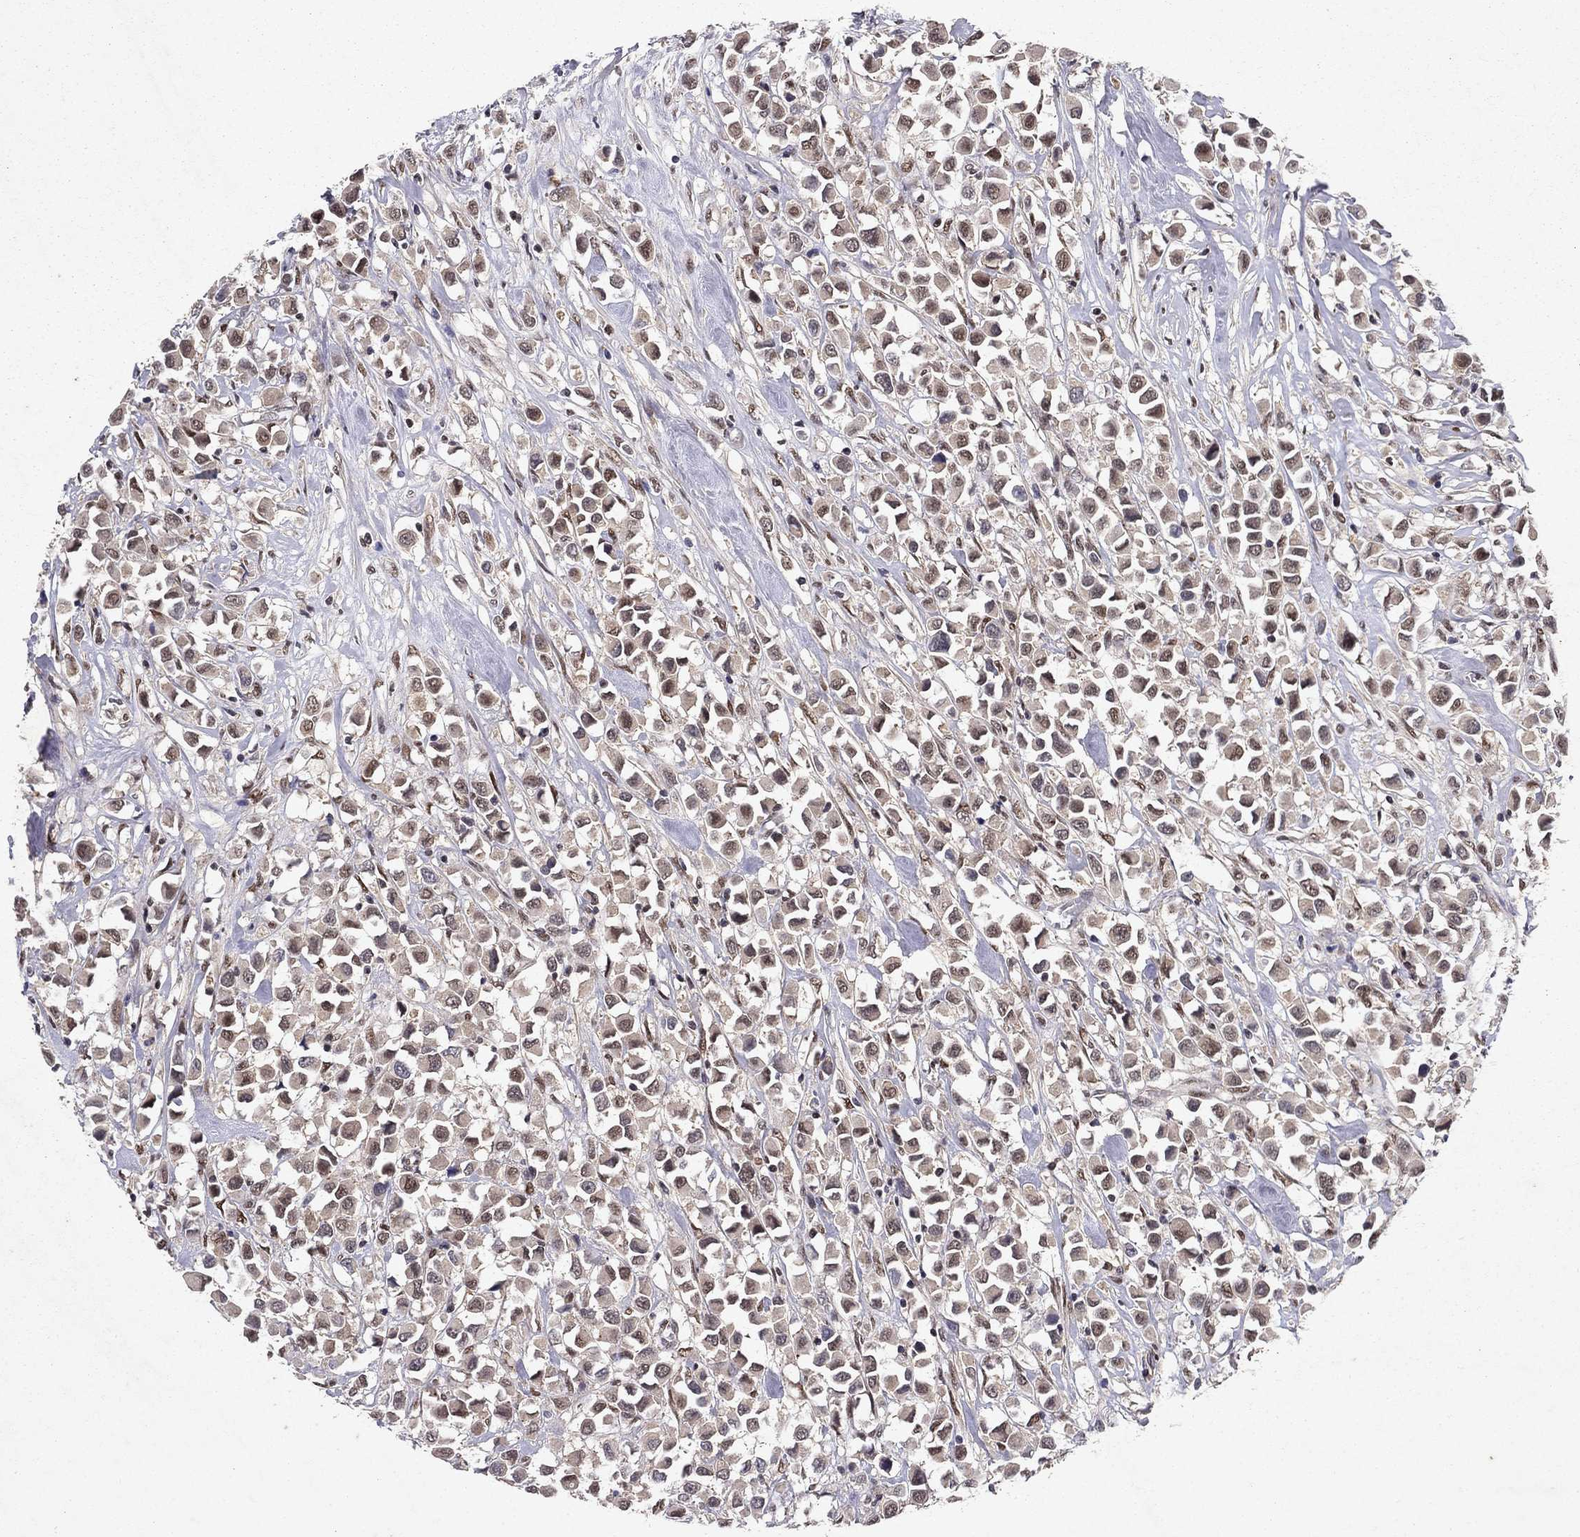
{"staining": {"intensity": "negative", "quantity": "none", "location": "none"}, "tissue": "breast cancer", "cell_type": "Tumor cells", "image_type": "cancer", "snomed": [{"axis": "morphology", "description": "Duct carcinoma"}, {"axis": "topography", "description": "Breast"}], "caption": "Micrograph shows no significant protein positivity in tumor cells of breast cancer (invasive ductal carcinoma).", "gene": "CRTC1", "patient": {"sex": "female", "age": 61}}